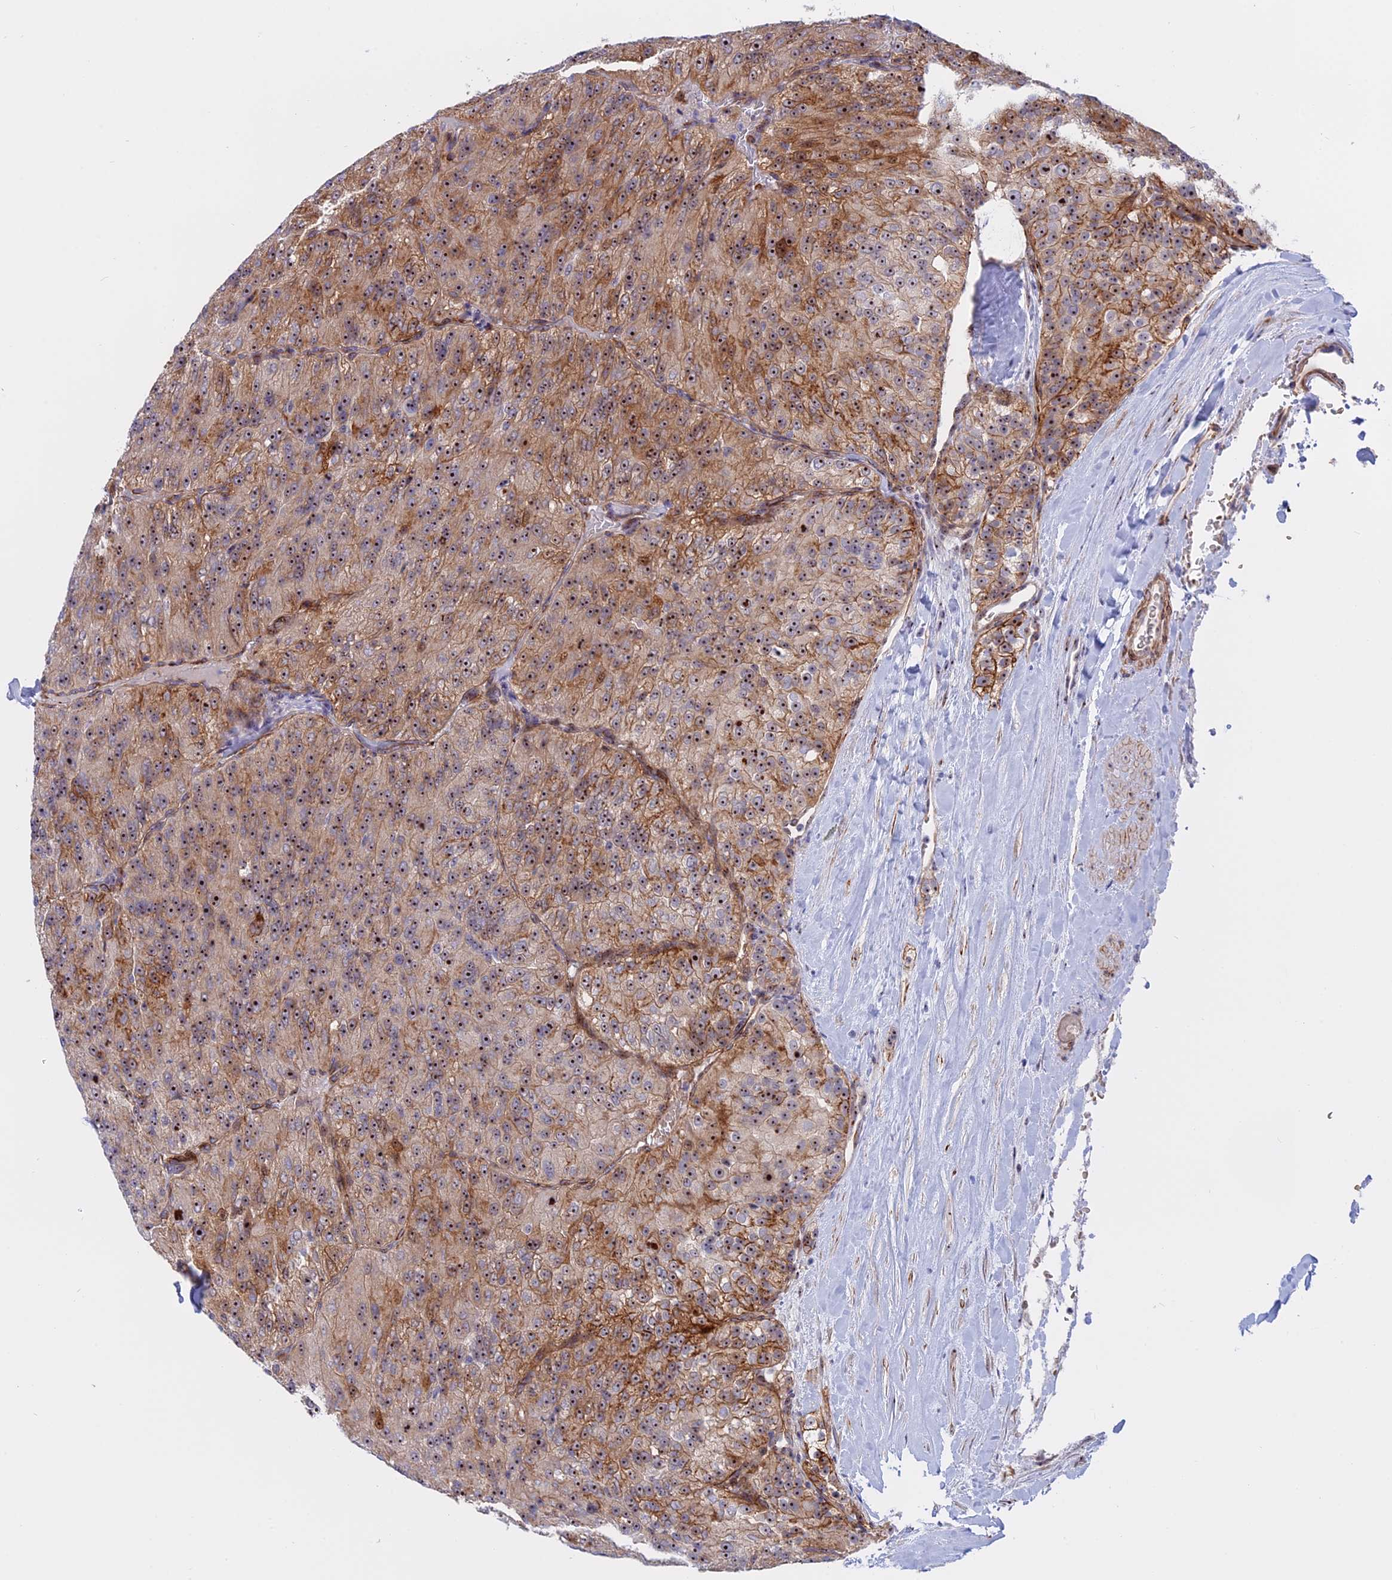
{"staining": {"intensity": "moderate", "quantity": ">75%", "location": "cytoplasmic/membranous,nuclear"}, "tissue": "renal cancer", "cell_type": "Tumor cells", "image_type": "cancer", "snomed": [{"axis": "morphology", "description": "Adenocarcinoma, NOS"}, {"axis": "topography", "description": "Kidney"}], "caption": "Brown immunohistochemical staining in human renal cancer (adenocarcinoma) displays moderate cytoplasmic/membranous and nuclear staining in approximately >75% of tumor cells. Using DAB (brown) and hematoxylin (blue) stains, captured at high magnification using brightfield microscopy.", "gene": "DBNDD1", "patient": {"sex": "female", "age": 63}}